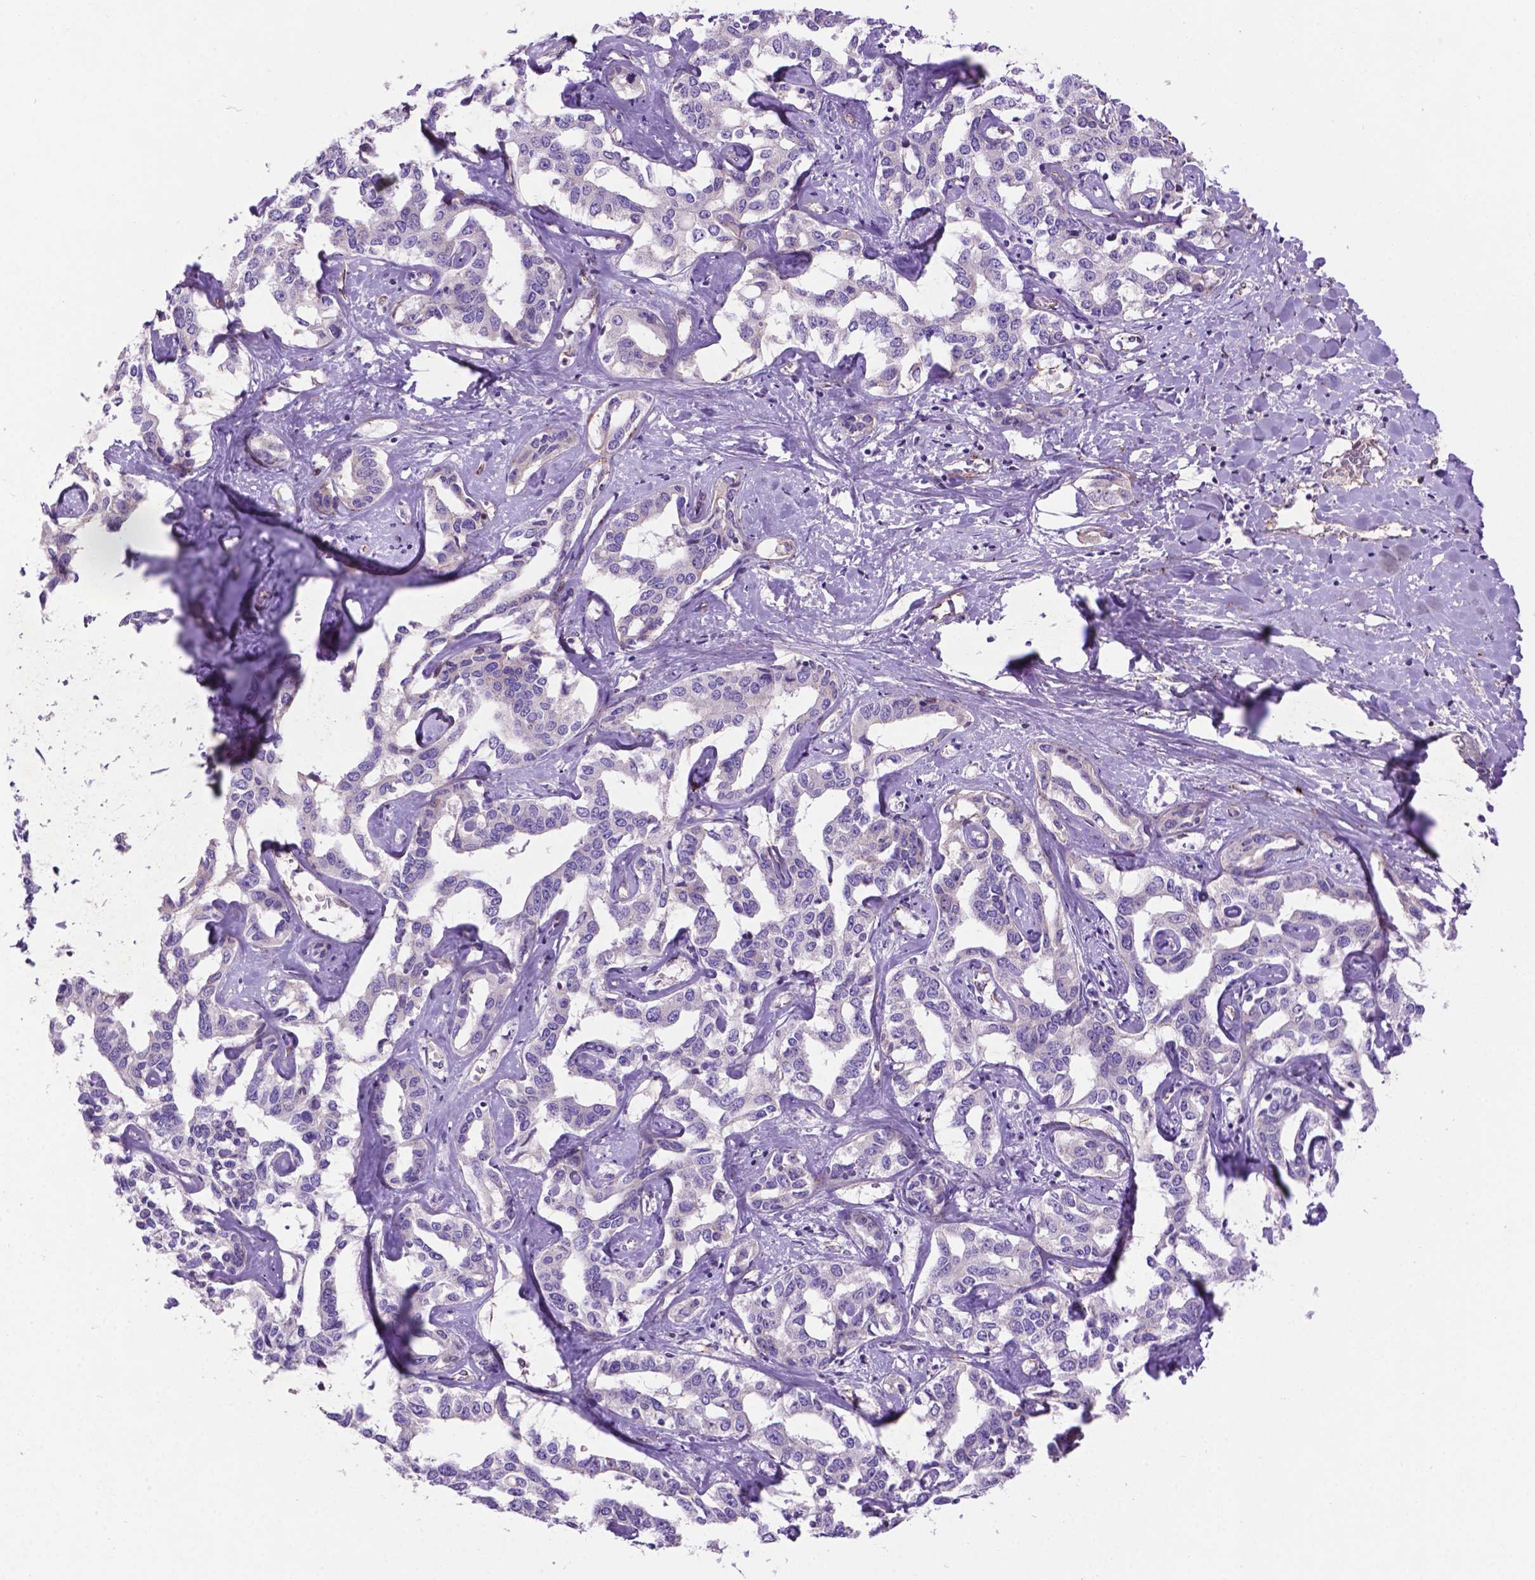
{"staining": {"intensity": "negative", "quantity": "none", "location": "none"}, "tissue": "liver cancer", "cell_type": "Tumor cells", "image_type": "cancer", "snomed": [{"axis": "morphology", "description": "Cholangiocarcinoma"}, {"axis": "topography", "description": "Liver"}], "caption": "Tumor cells show no significant protein expression in cholangiocarcinoma (liver). Brightfield microscopy of immunohistochemistry stained with DAB (3,3'-diaminobenzidine) (brown) and hematoxylin (blue), captured at high magnification.", "gene": "CCER2", "patient": {"sex": "male", "age": 59}}